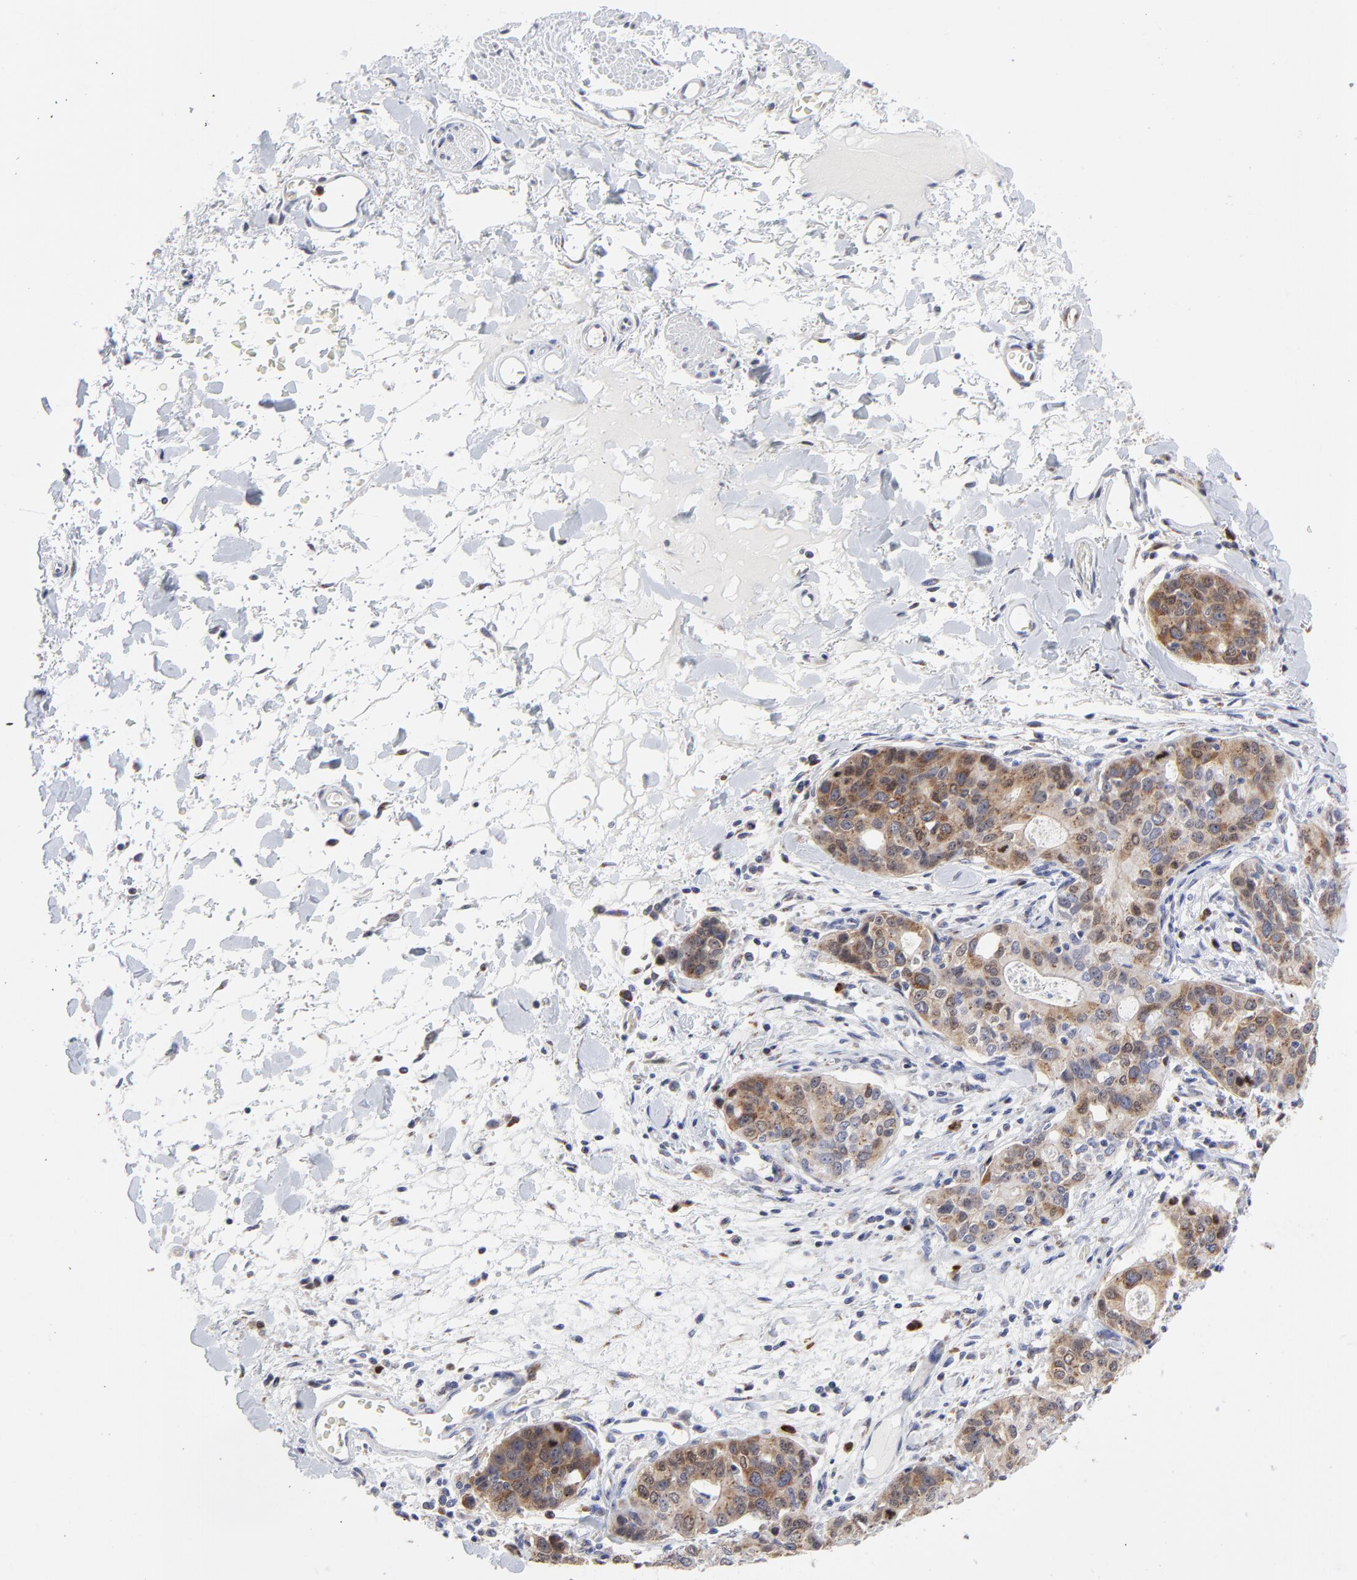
{"staining": {"intensity": "moderate", "quantity": "25%-75%", "location": "cytoplasmic/membranous"}, "tissue": "stomach cancer", "cell_type": "Tumor cells", "image_type": "cancer", "snomed": [{"axis": "morphology", "description": "Adenocarcinoma, NOS"}, {"axis": "topography", "description": "Esophagus"}, {"axis": "topography", "description": "Stomach"}], "caption": "Adenocarcinoma (stomach) stained for a protein (brown) exhibits moderate cytoplasmic/membranous positive staining in approximately 25%-75% of tumor cells.", "gene": "NCAPH", "patient": {"sex": "male", "age": 74}}